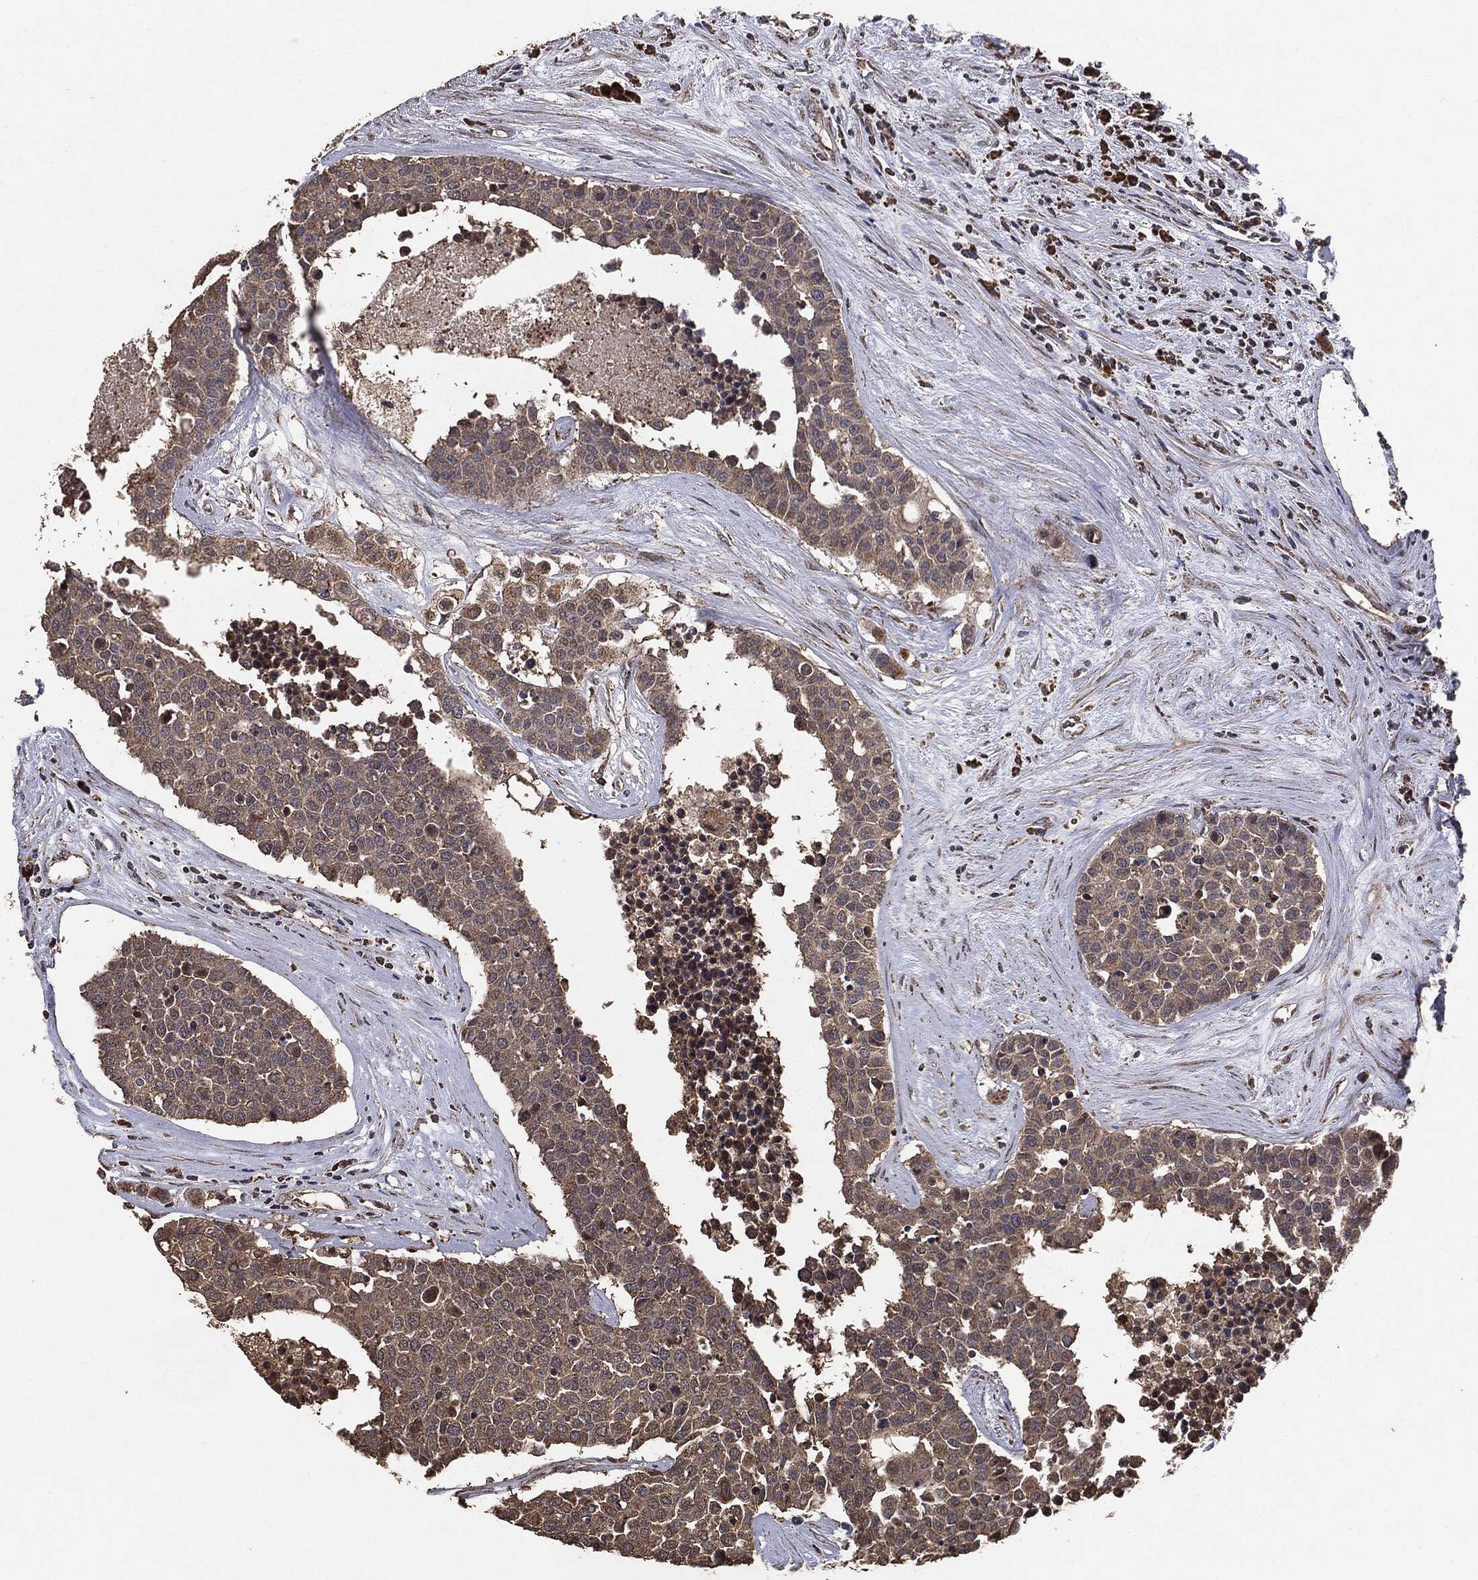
{"staining": {"intensity": "moderate", "quantity": ">75%", "location": "cytoplasmic/membranous"}, "tissue": "carcinoid", "cell_type": "Tumor cells", "image_type": "cancer", "snomed": [{"axis": "morphology", "description": "Carcinoid, malignant, NOS"}, {"axis": "topography", "description": "Colon"}], "caption": "IHC staining of carcinoid, which shows medium levels of moderate cytoplasmic/membranous positivity in approximately >75% of tumor cells indicating moderate cytoplasmic/membranous protein staining. The staining was performed using DAB (3,3'-diaminobenzidine) (brown) for protein detection and nuclei were counterstained in hematoxylin (blue).", "gene": "MTOR", "patient": {"sex": "male", "age": 81}}